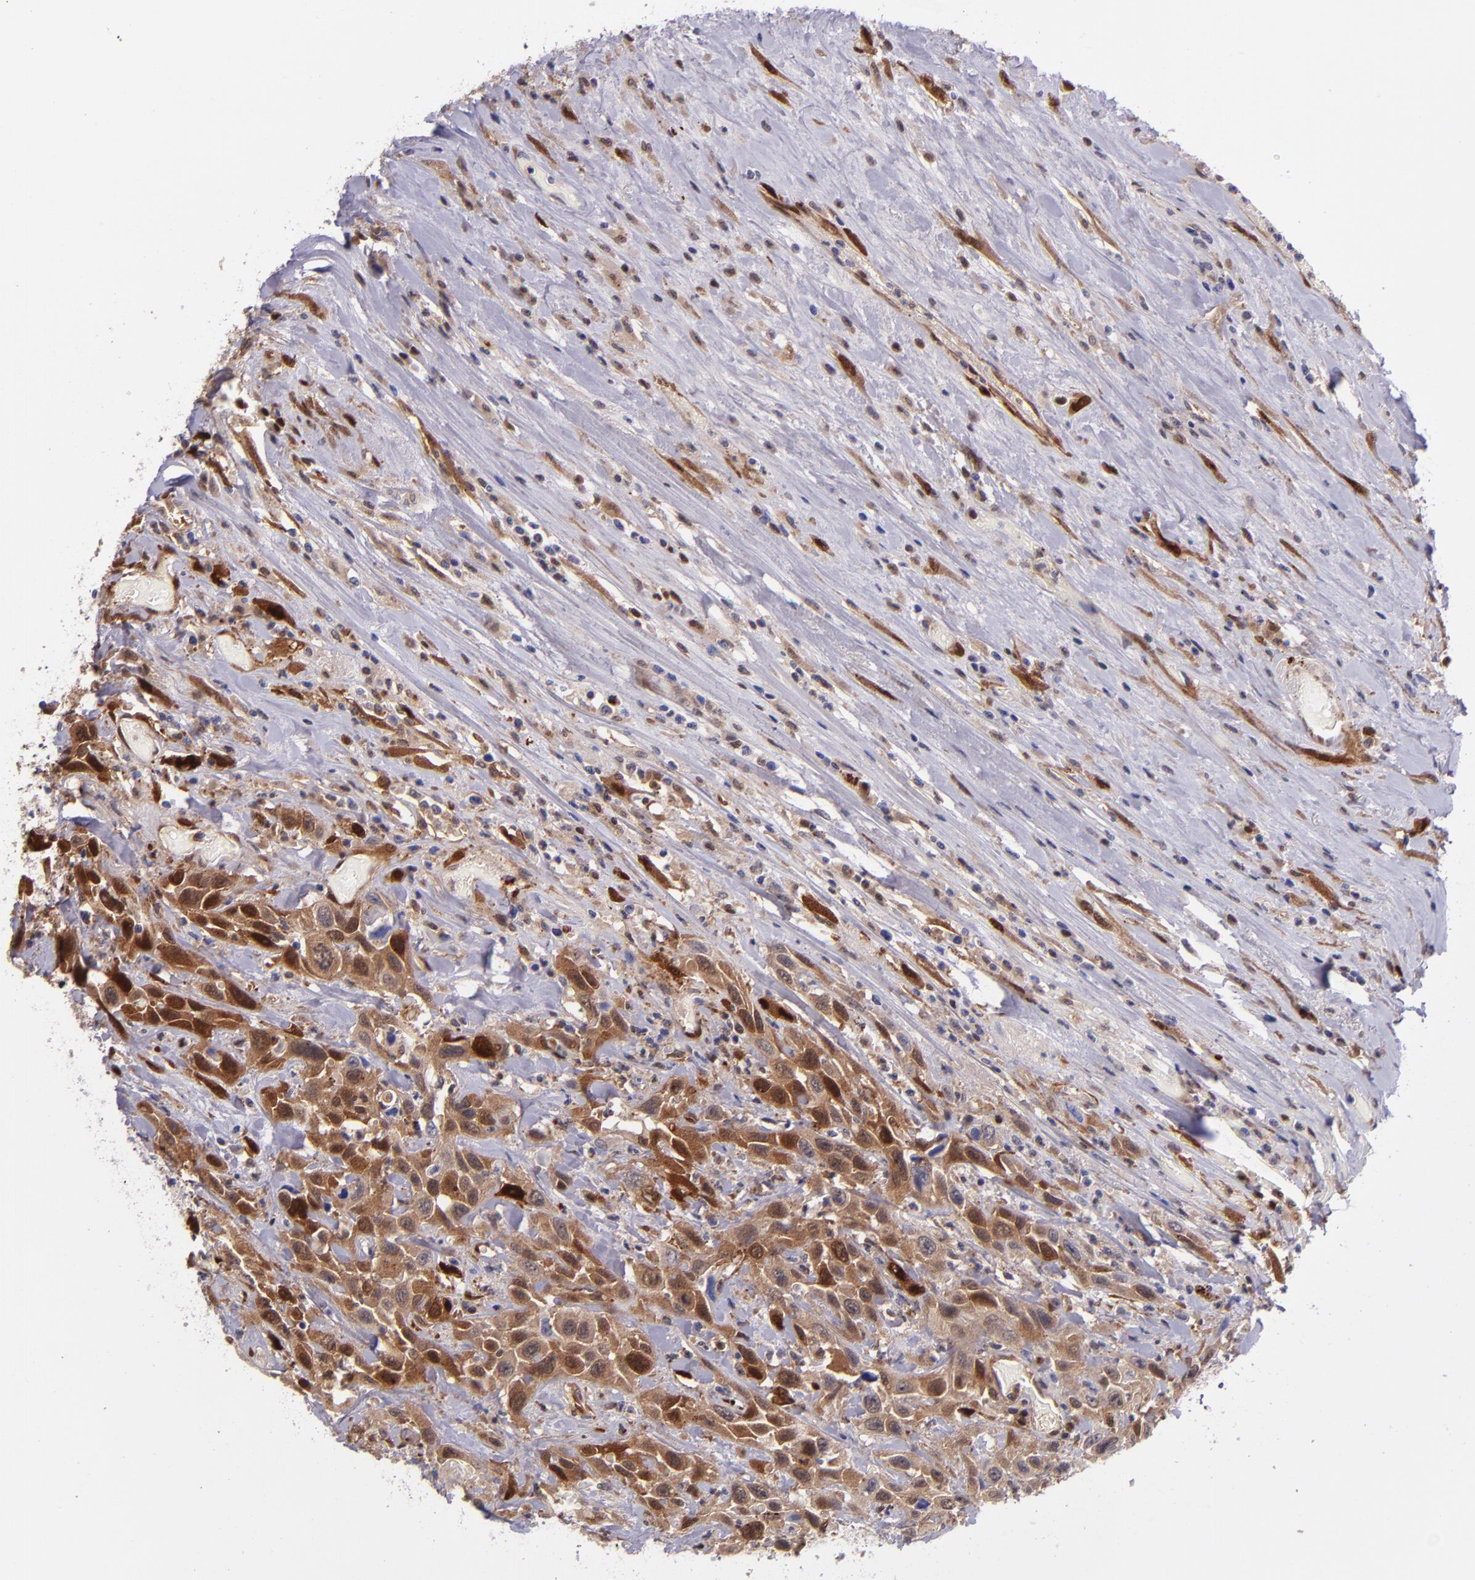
{"staining": {"intensity": "moderate", "quantity": ">75%", "location": "cytoplasmic/membranous,nuclear"}, "tissue": "urothelial cancer", "cell_type": "Tumor cells", "image_type": "cancer", "snomed": [{"axis": "morphology", "description": "Urothelial carcinoma, High grade"}, {"axis": "topography", "description": "Urinary bladder"}], "caption": "Tumor cells show medium levels of moderate cytoplasmic/membranous and nuclear staining in approximately >75% of cells in human urothelial cancer.", "gene": "LGALS1", "patient": {"sex": "female", "age": 84}}